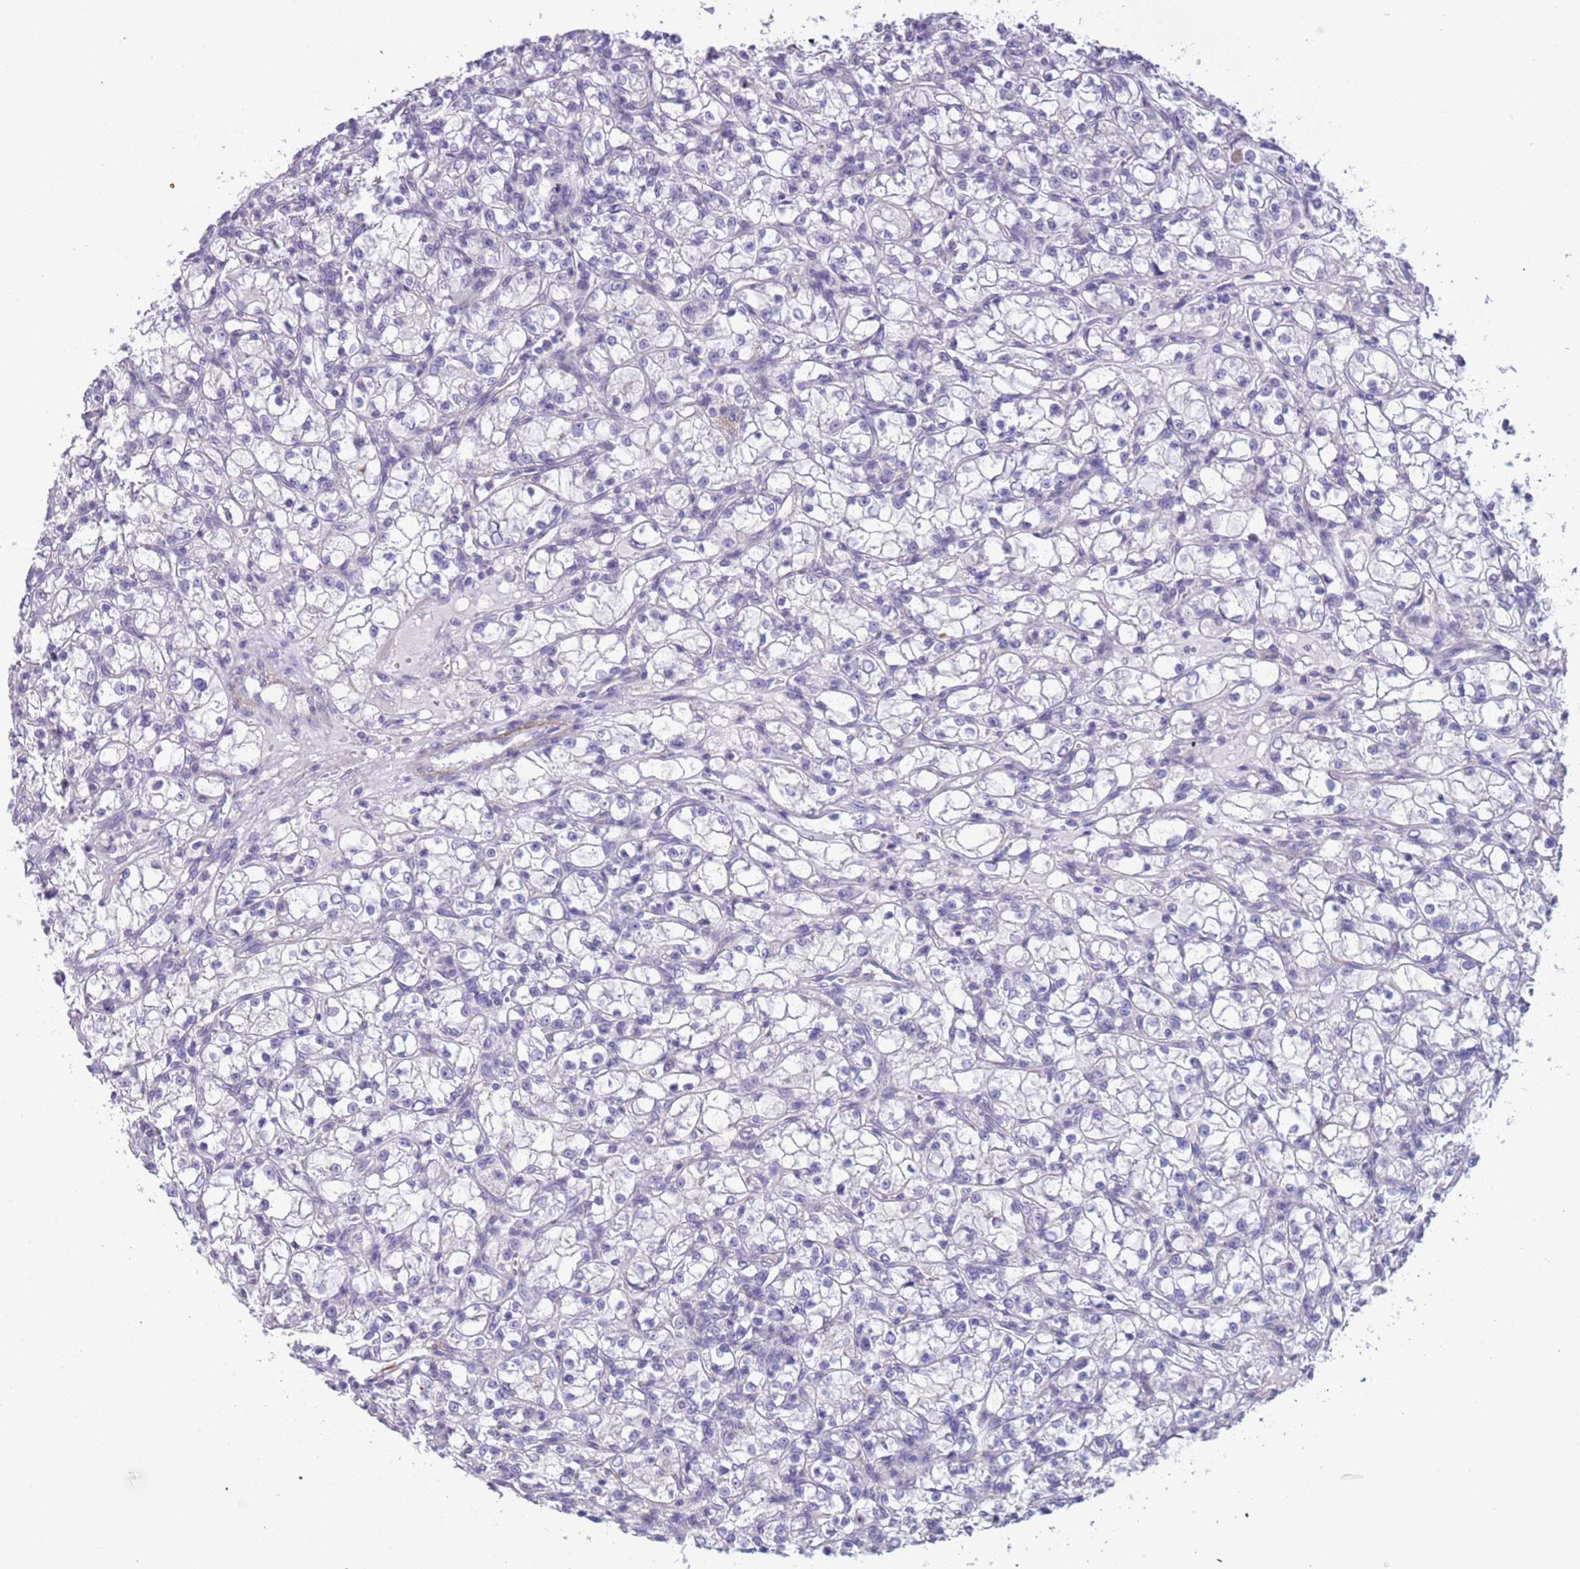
{"staining": {"intensity": "negative", "quantity": "none", "location": "none"}, "tissue": "renal cancer", "cell_type": "Tumor cells", "image_type": "cancer", "snomed": [{"axis": "morphology", "description": "Adenocarcinoma, NOS"}, {"axis": "topography", "description": "Kidney"}], "caption": "Tumor cells are negative for protein expression in human adenocarcinoma (renal).", "gene": "PCGF2", "patient": {"sex": "female", "age": 59}}